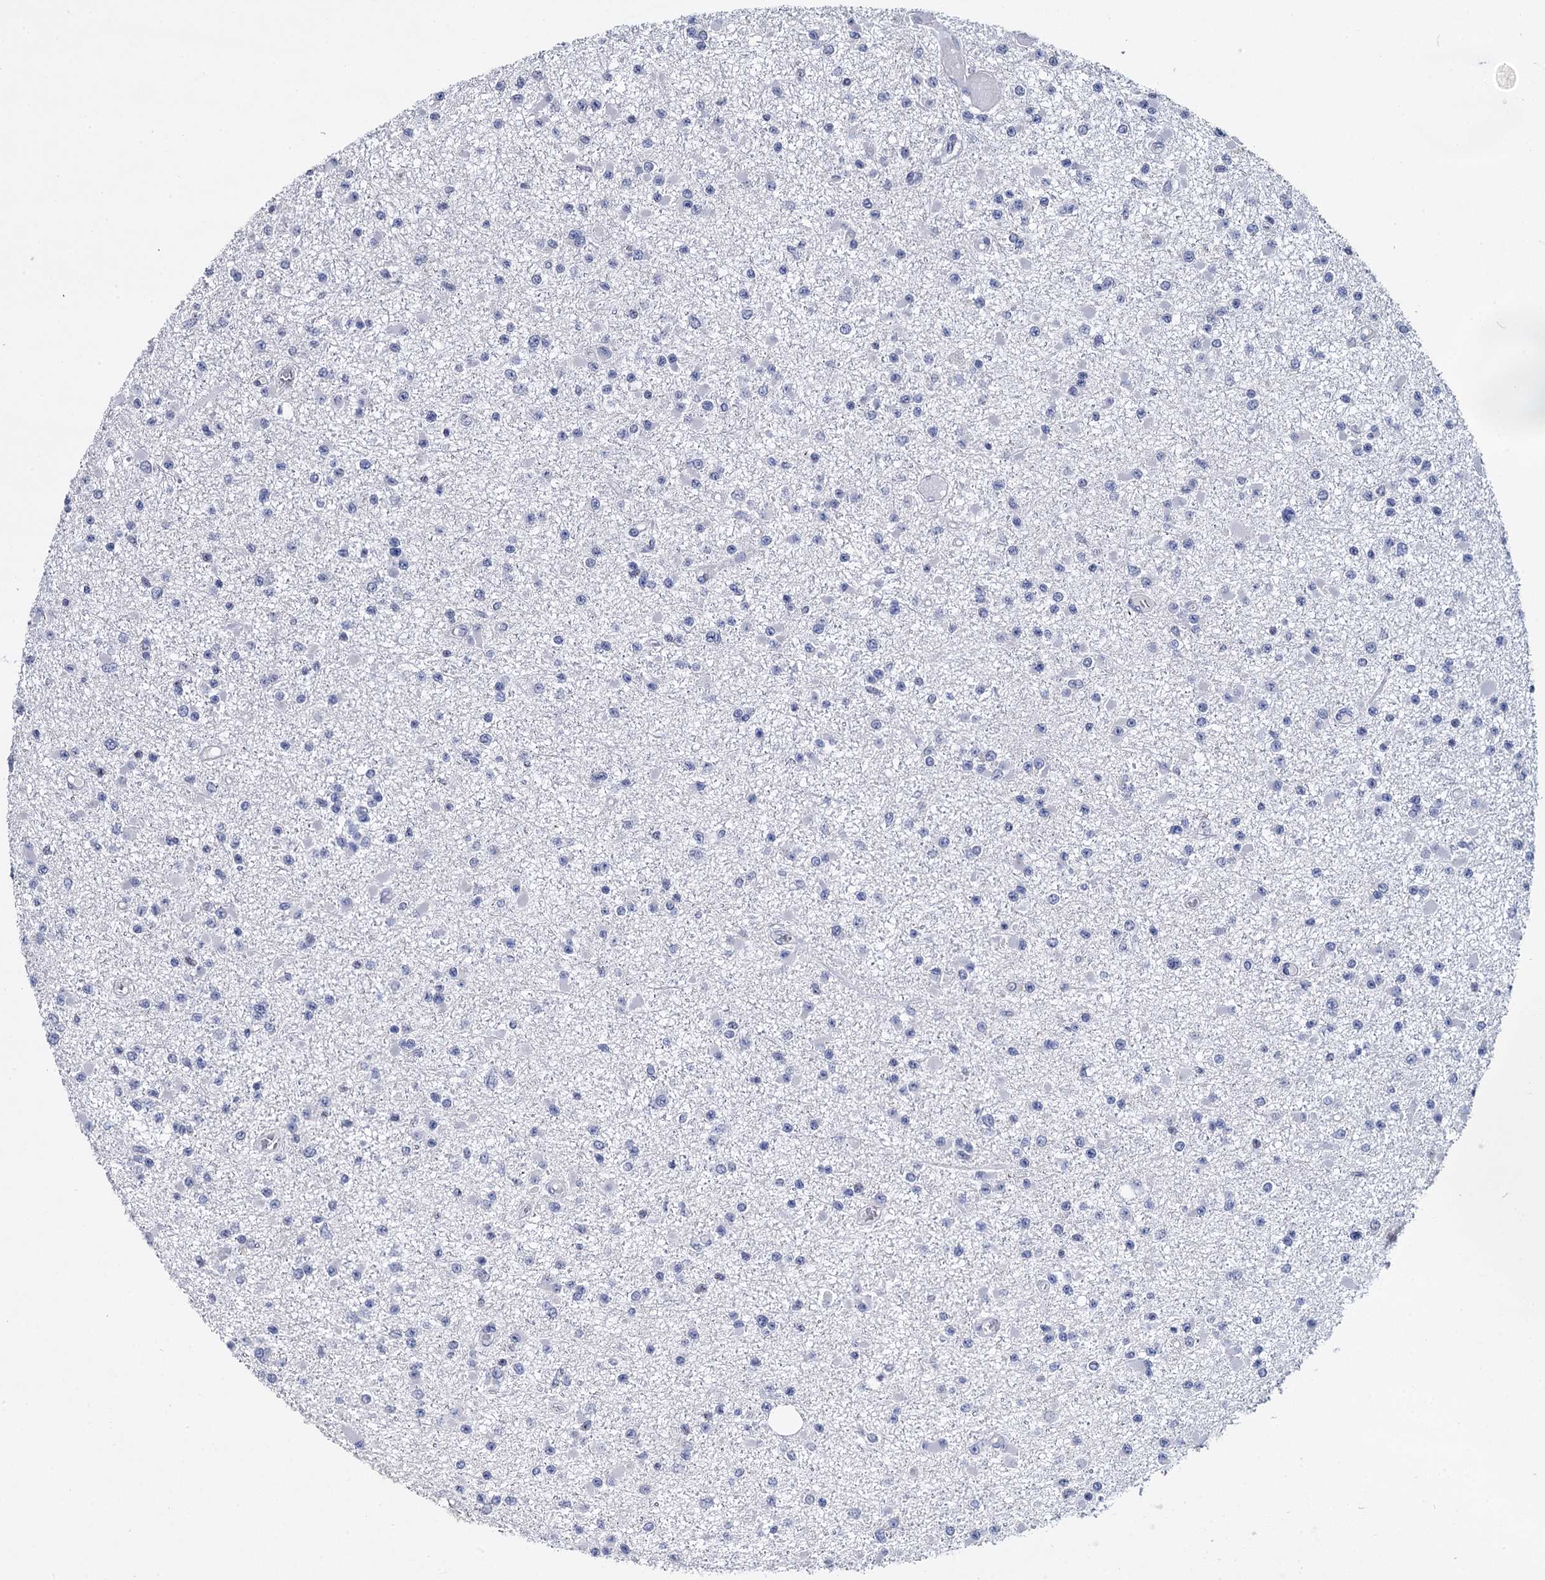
{"staining": {"intensity": "negative", "quantity": "none", "location": "none"}, "tissue": "glioma", "cell_type": "Tumor cells", "image_type": "cancer", "snomed": [{"axis": "morphology", "description": "Glioma, malignant, Low grade"}, {"axis": "topography", "description": "Brain"}], "caption": "High magnification brightfield microscopy of glioma stained with DAB (3,3'-diaminobenzidine) (brown) and counterstained with hematoxylin (blue): tumor cells show no significant expression.", "gene": "MAGEA4", "patient": {"sex": "female", "age": 22}}